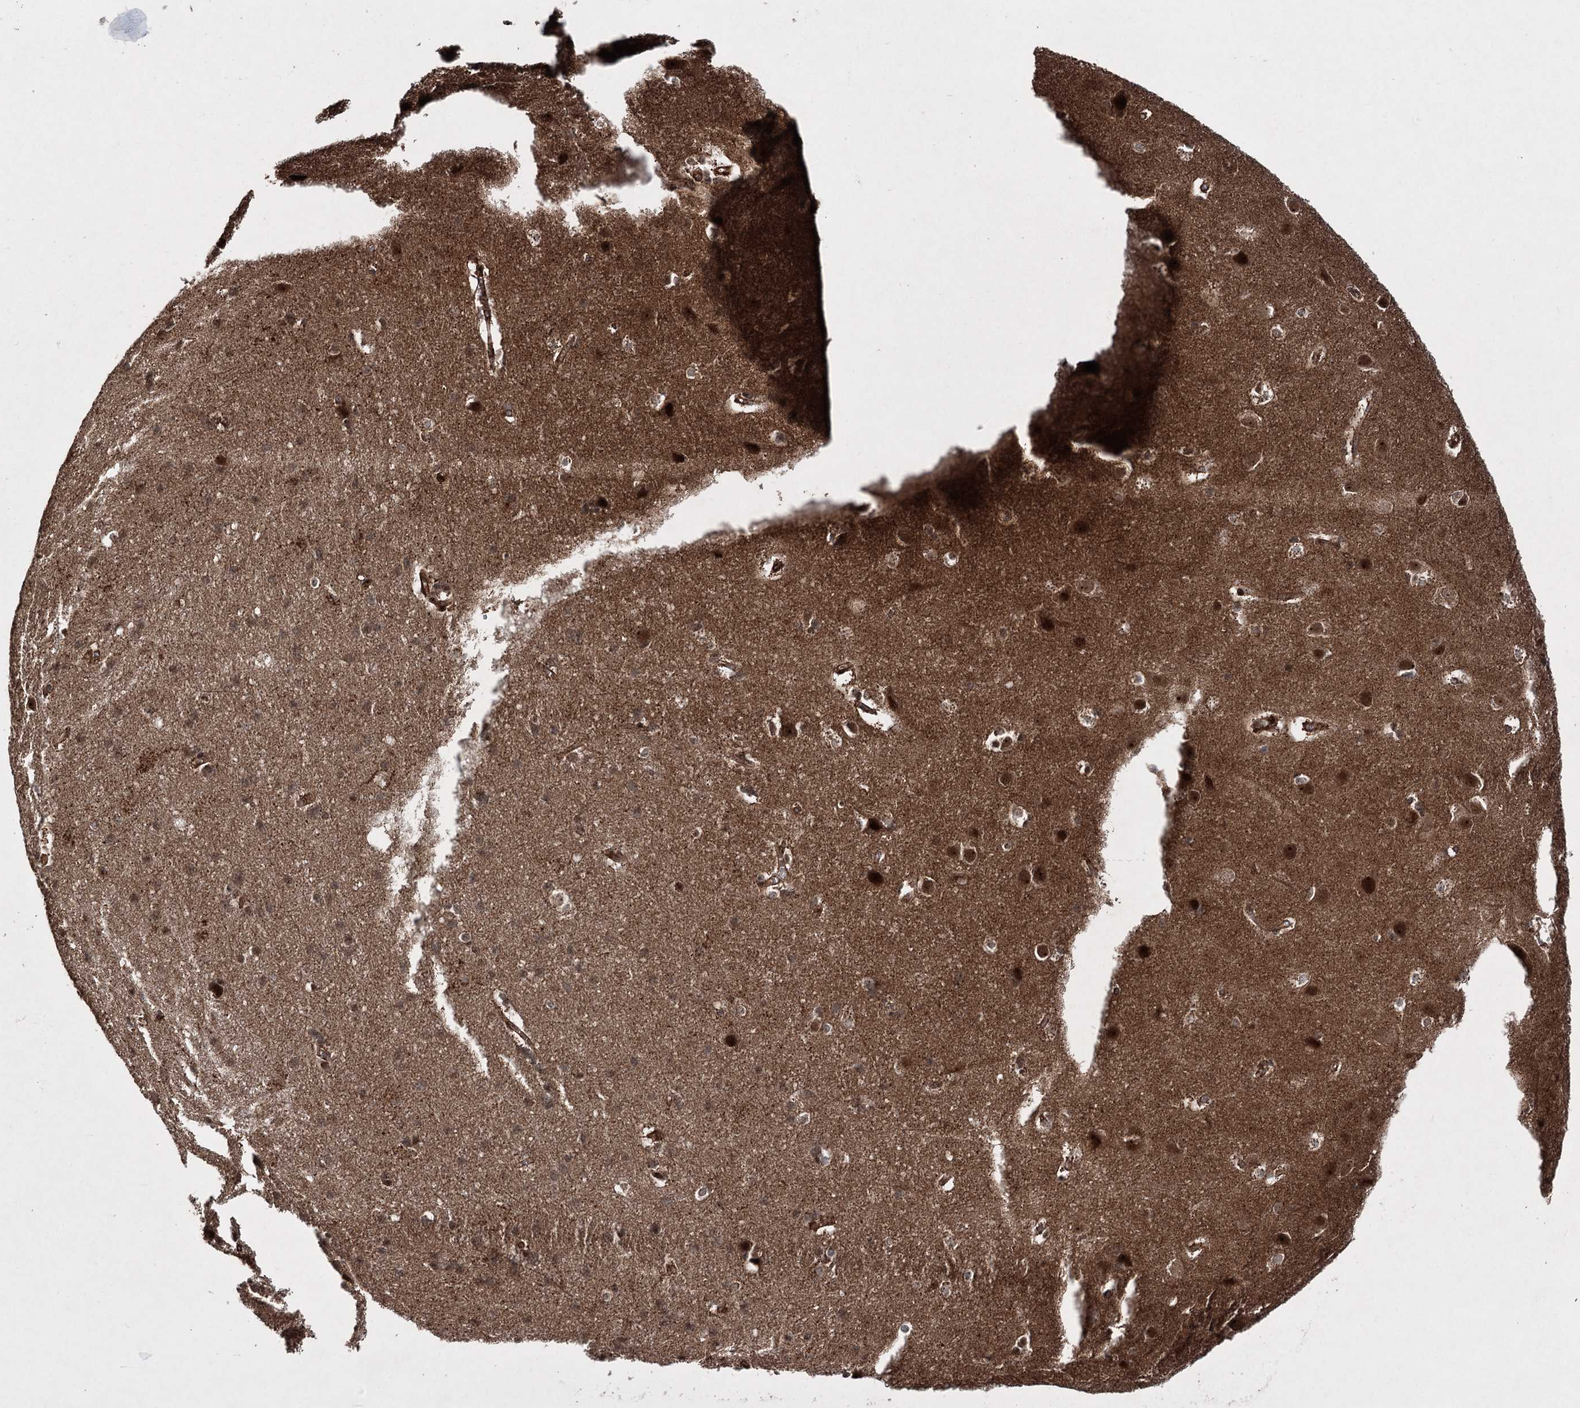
{"staining": {"intensity": "strong", "quantity": ">75%", "location": "cytoplasmic/membranous,nuclear"}, "tissue": "cerebral cortex", "cell_type": "Endothelial cells", "image_type": "normal", "snomed": [{"axis": "morphology", "description": "Normal tissue, NOS"}, {"axis": "topography", "description": "Cerebral cortex"}], "caption": "IHC (DAB) staining of normal cerebral cortex displays strong cytoplasmic/membranous,nuclear protein staining in approximately >75% of endothelial cells.", "gene": "SERINC5", "patient": {"sex": "male", "age": 54}}